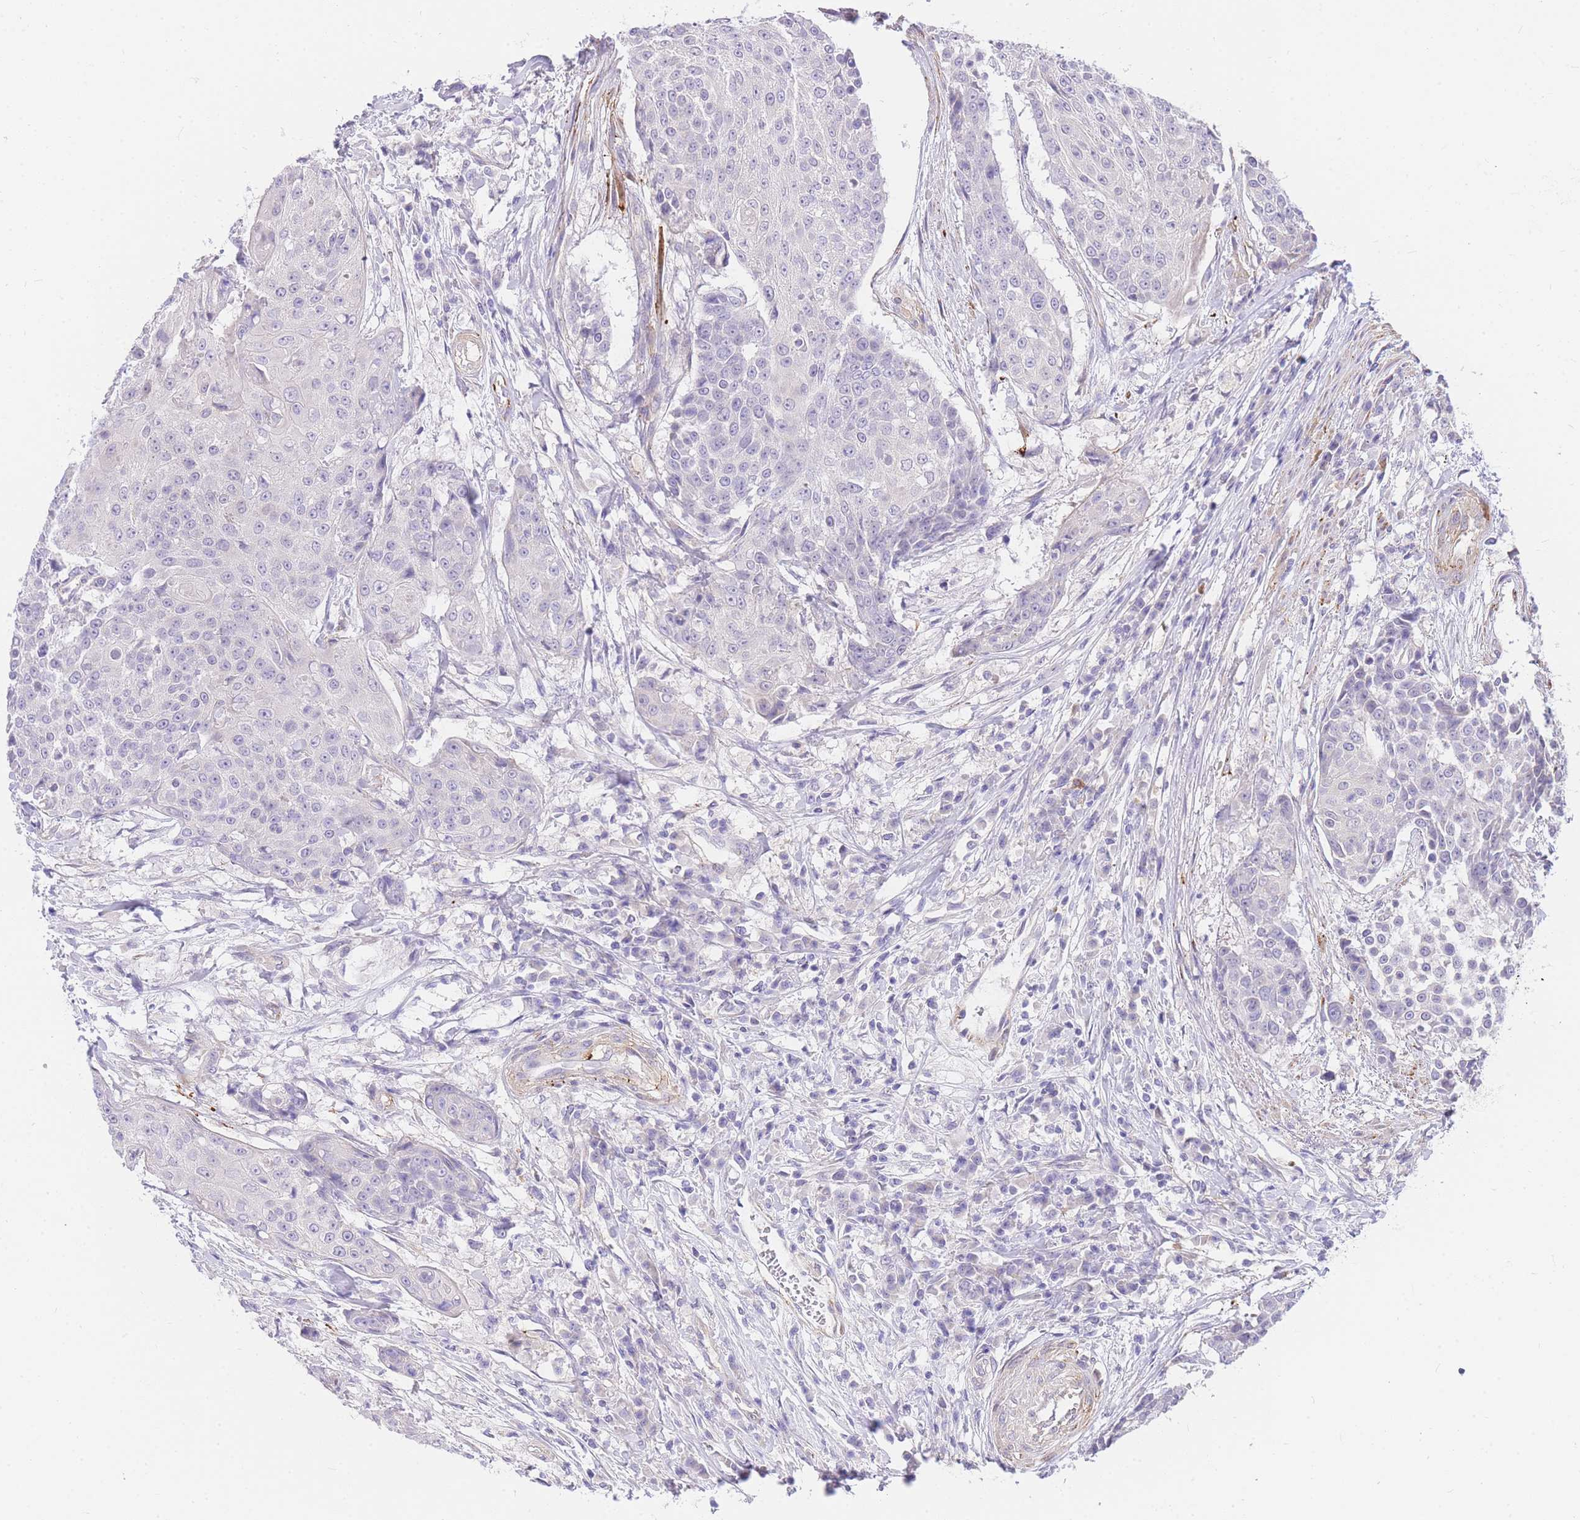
{"staining": {"intensity": "negative", "quantity": "none", "location": "none"}, "tissue": "urothelial cancer", "cell_type": "Tumor cells", "image_type": "cancer", "snomed": [{"axis": "morphology", "description": "Urothelial carcinoma, High grade"}, {"axis": "topography", "description": "Urinary bladder"}], "caption": "The image displays no significant expression in tumor cells of urothelial carcinoma (high-grade). (Brightfield microscopy of DAB (3,3'-diaminobenzidine) IHC at high magnification).", "gene": "S100PBP", "patient": {"sex": "female", "age": 63}}